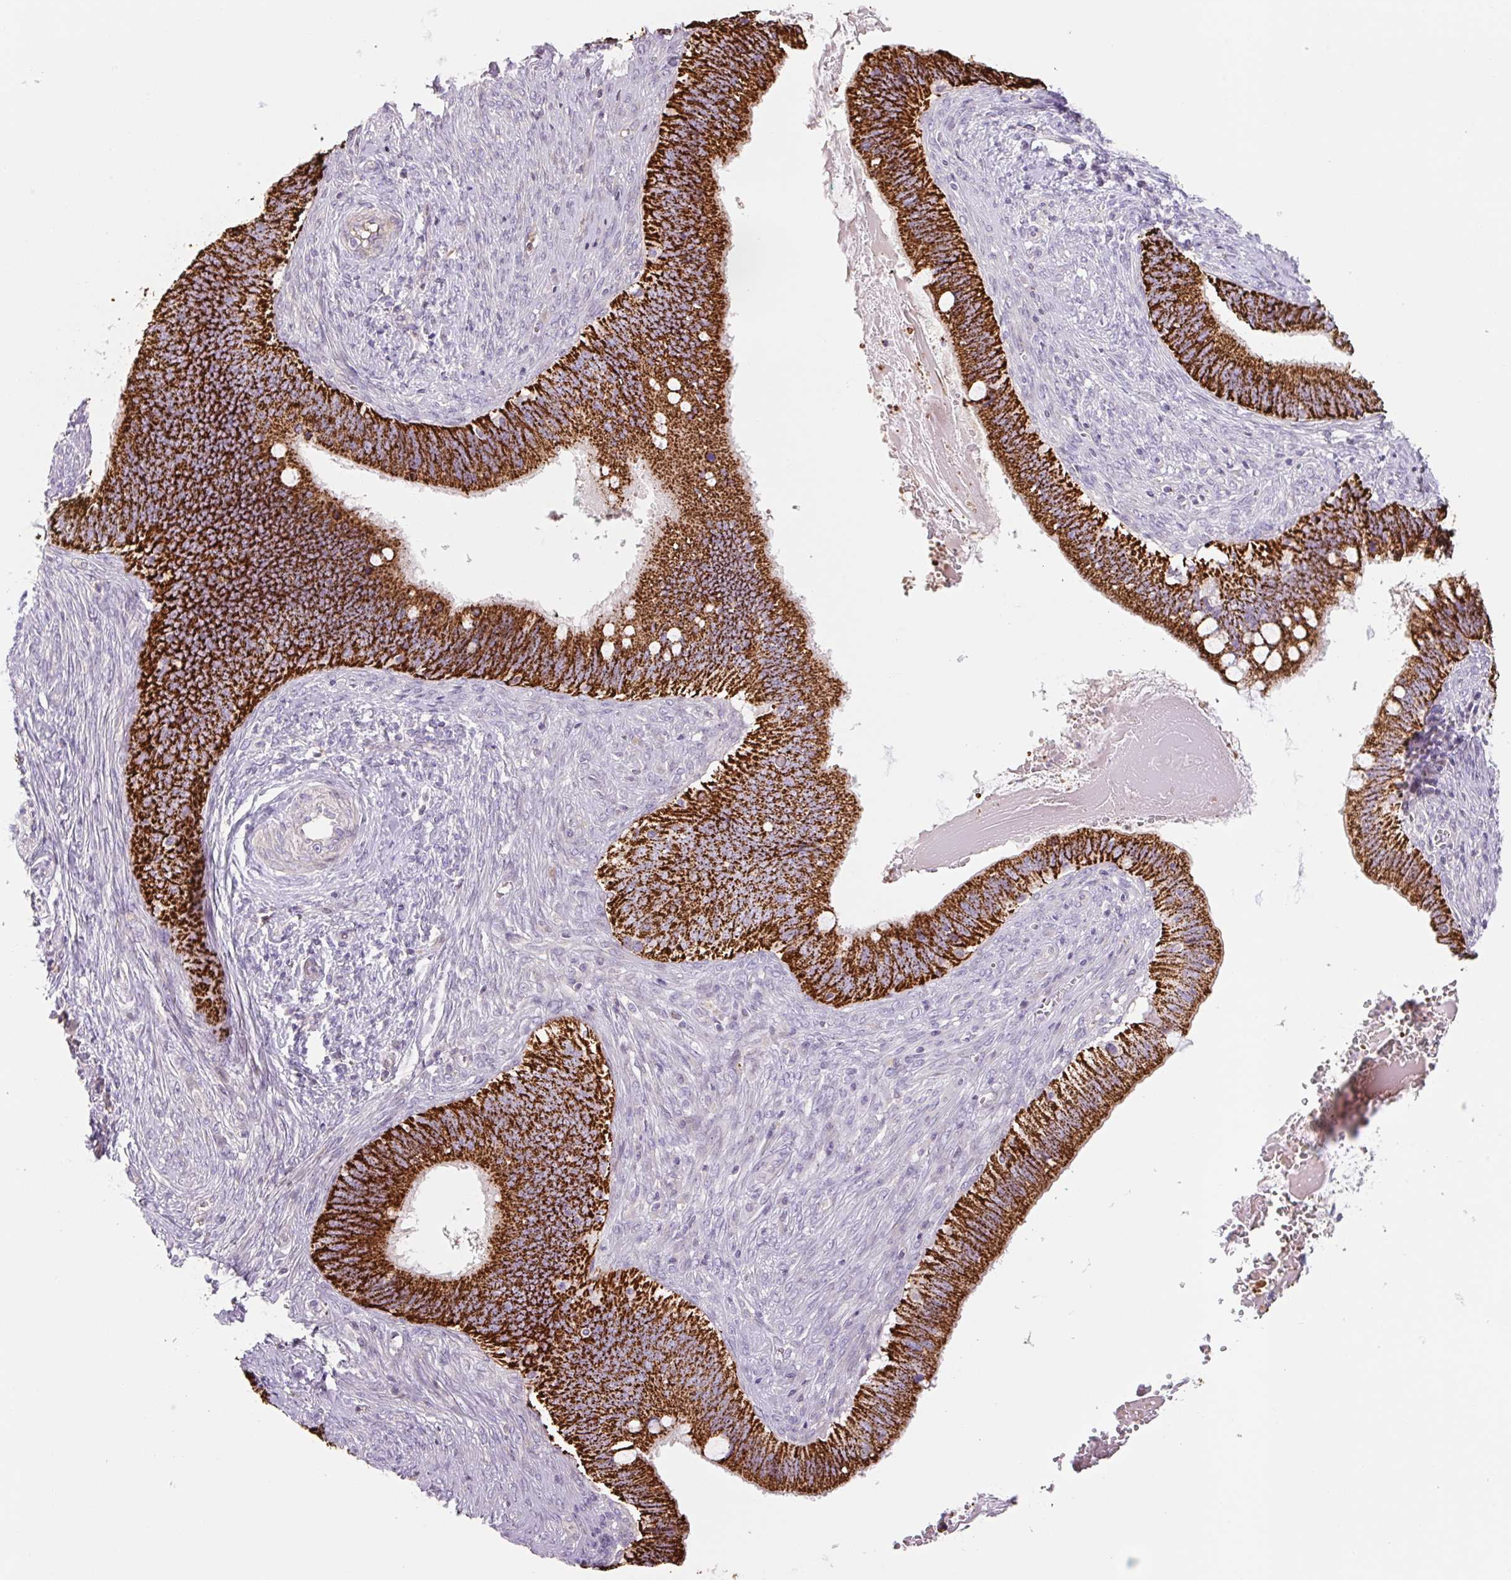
{"staining": {"intensity": "strong", "quantity": ">75%", "location": "cytoplasmic/membranous"}, "tissue": "cervical cancer", "cell_type": "Tumor cells", "image_type": "cancer", "snomed": [{"axis": "morphology", "description": "Adenocarcinoma, NOS"}, {"axis": "topography", "description": "Cervix"}], "caption": "Immunohistochemistry (IHC) (DAB (3,3'-diaminobenzidine)) staining of cervical cancer demonstrates strong cytoplasmic/membranous protein expression in about >75% of tumor cells.", "gene": "ZNF552", "patient": {"sex": "female", "age": 42}}